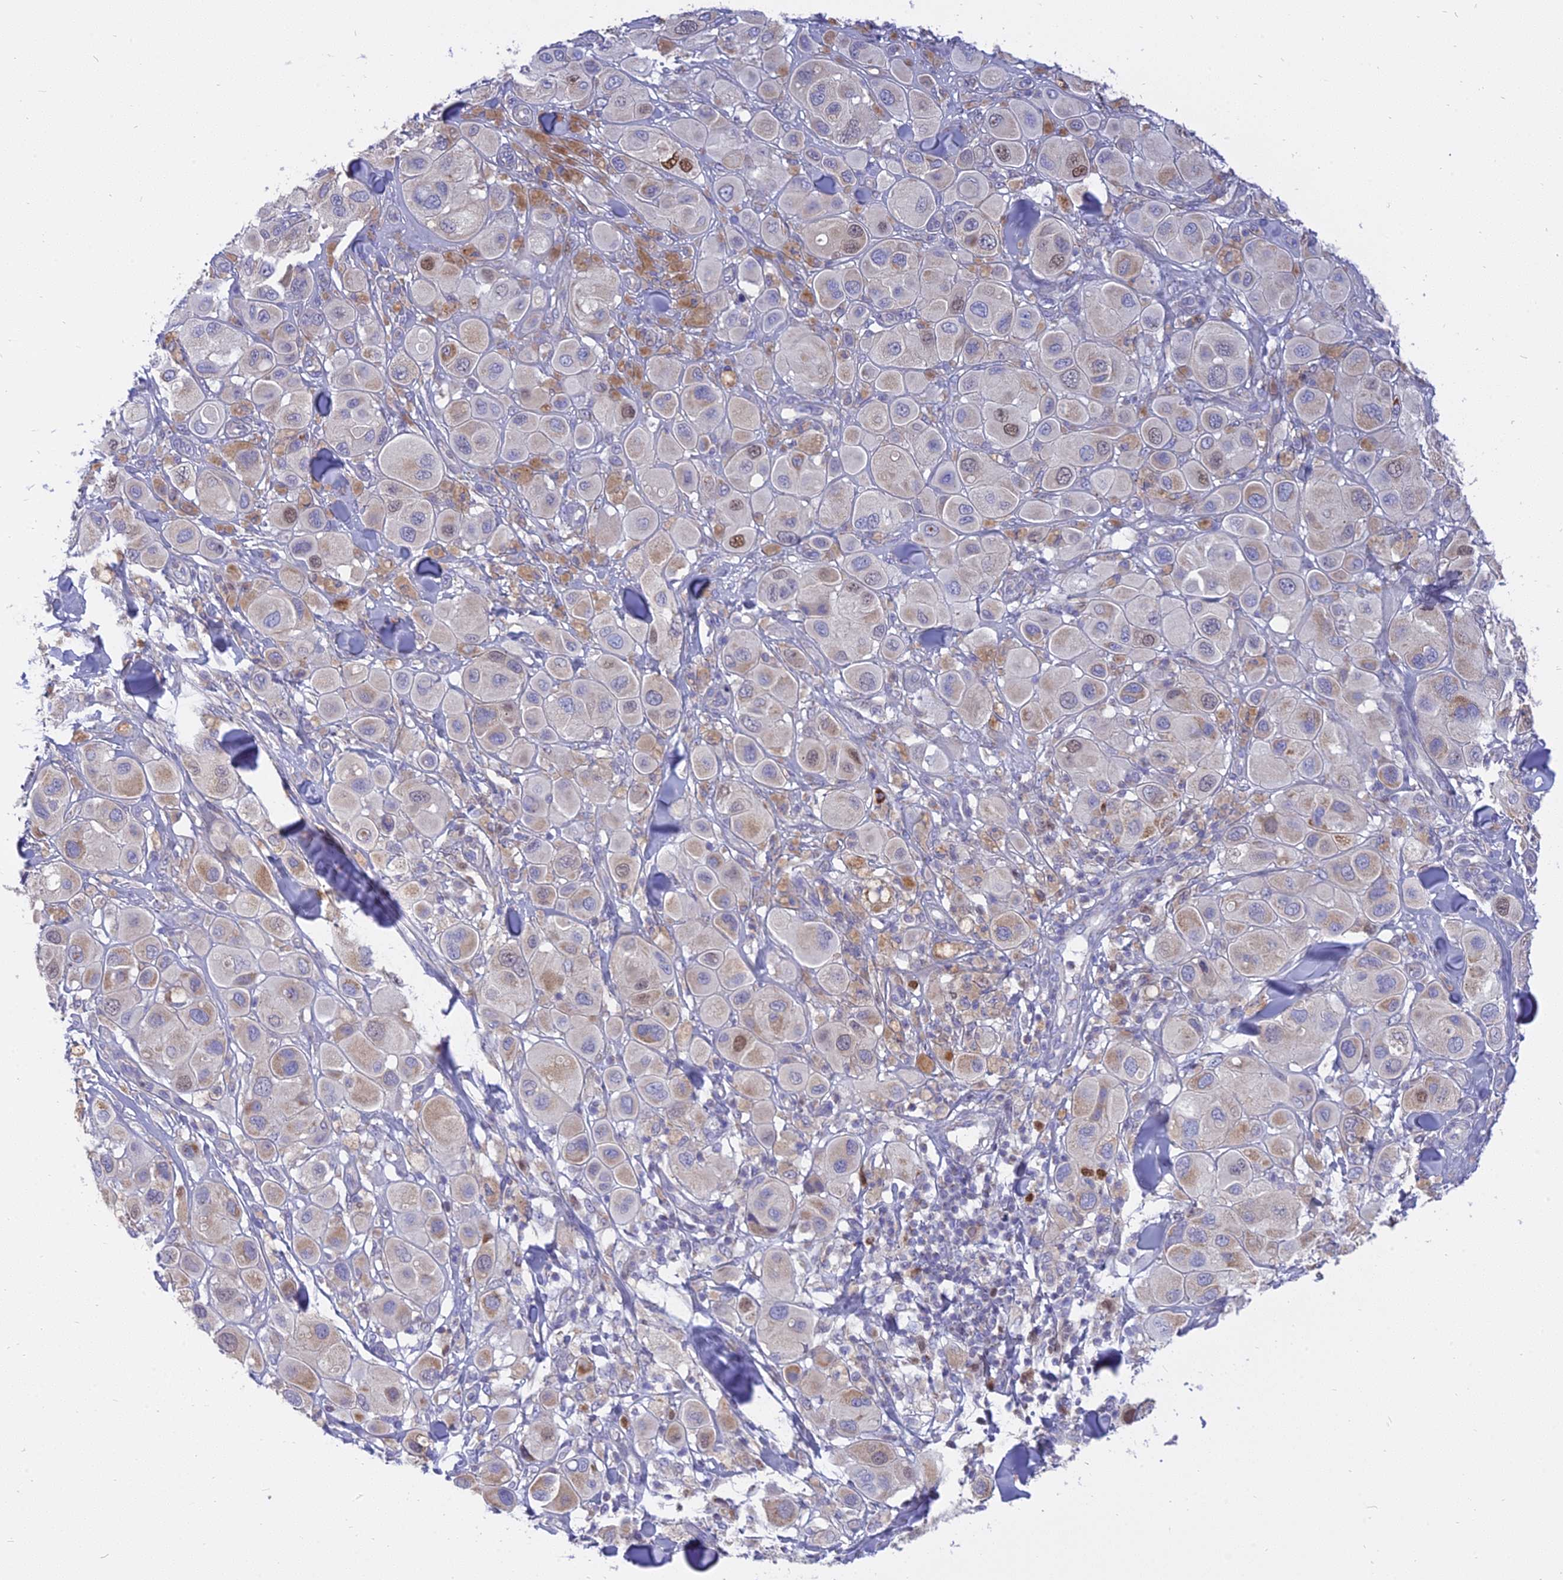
{"staining": {"intensity": "weak", "quantity": "<25%", "location": "cytoplasmic/membranous,nuclear"}, "tissue": "melanoma", "cell_type": "Tumor cells", "image_type": "cancer", "snomed": [{"axis": "morphology", "description": "Malignant melanoma, Metastatic site"}, {"axis": "topography", "description": "Skin"}], "caption": "IHC image of human melanoma stained for a protein (brown), which exhibits no staining in tumor cells.", "gene": "CENPV", "patient": {"sex": "male", "age": 41}}